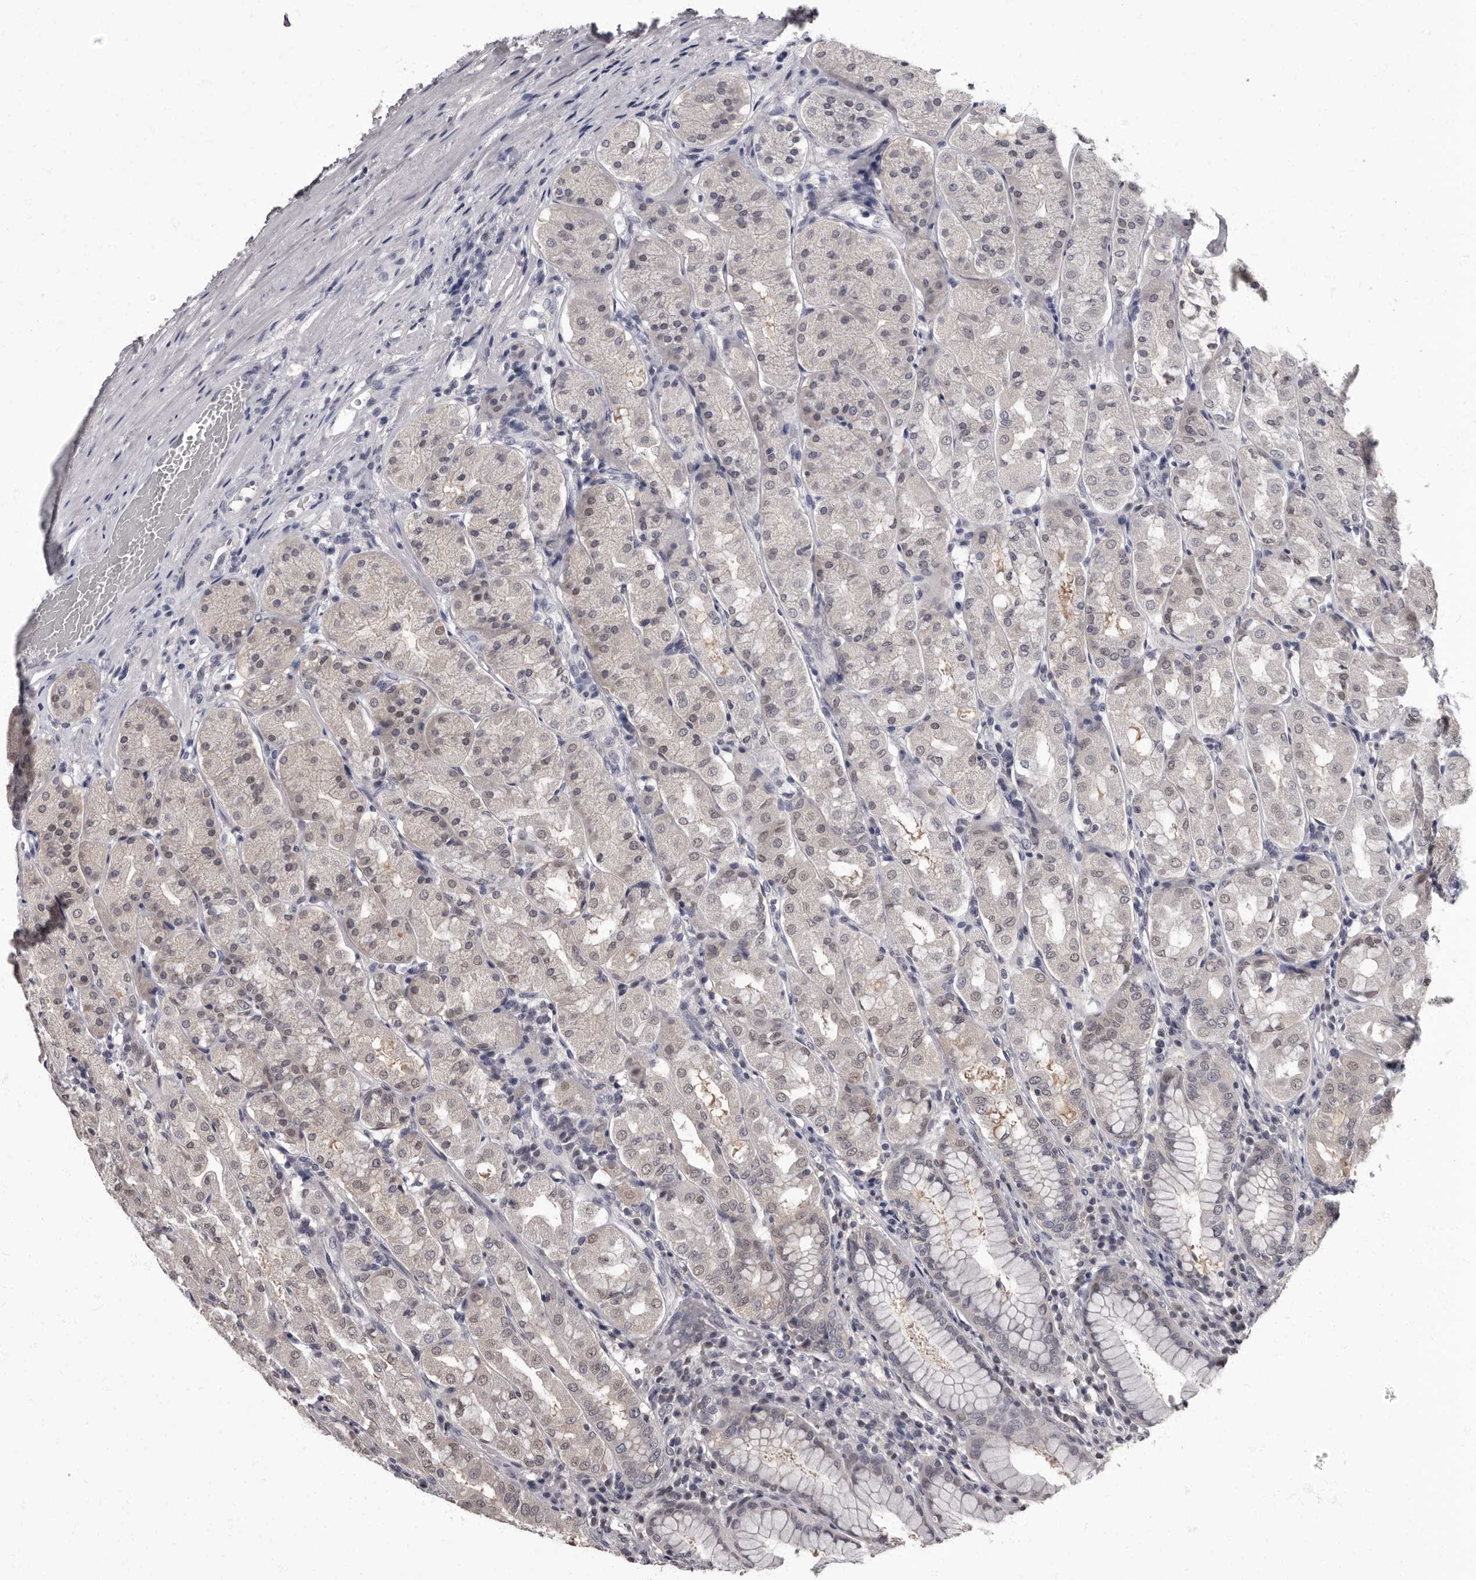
{"staining": {"intensity": "weak", "quantity": "<25%", "location": "nuclear"}, "tissue": "stomach", "cell_type": "Glandular cells", "image_type": "normal", "snomed": [{"axis": "morphology", "description": "Normal tissue, NOS"}, {"axis": "topography", "description": "Stomach"}, {"axis": "topography", "description": "Stomach, lower"}], "caption": "This is an immunohistochemistry micrograph of unremarkable stomach. There is no staining in glandular cells.", "gene": "C1orf50", "patient": {"sex": "female", "age": 56}}